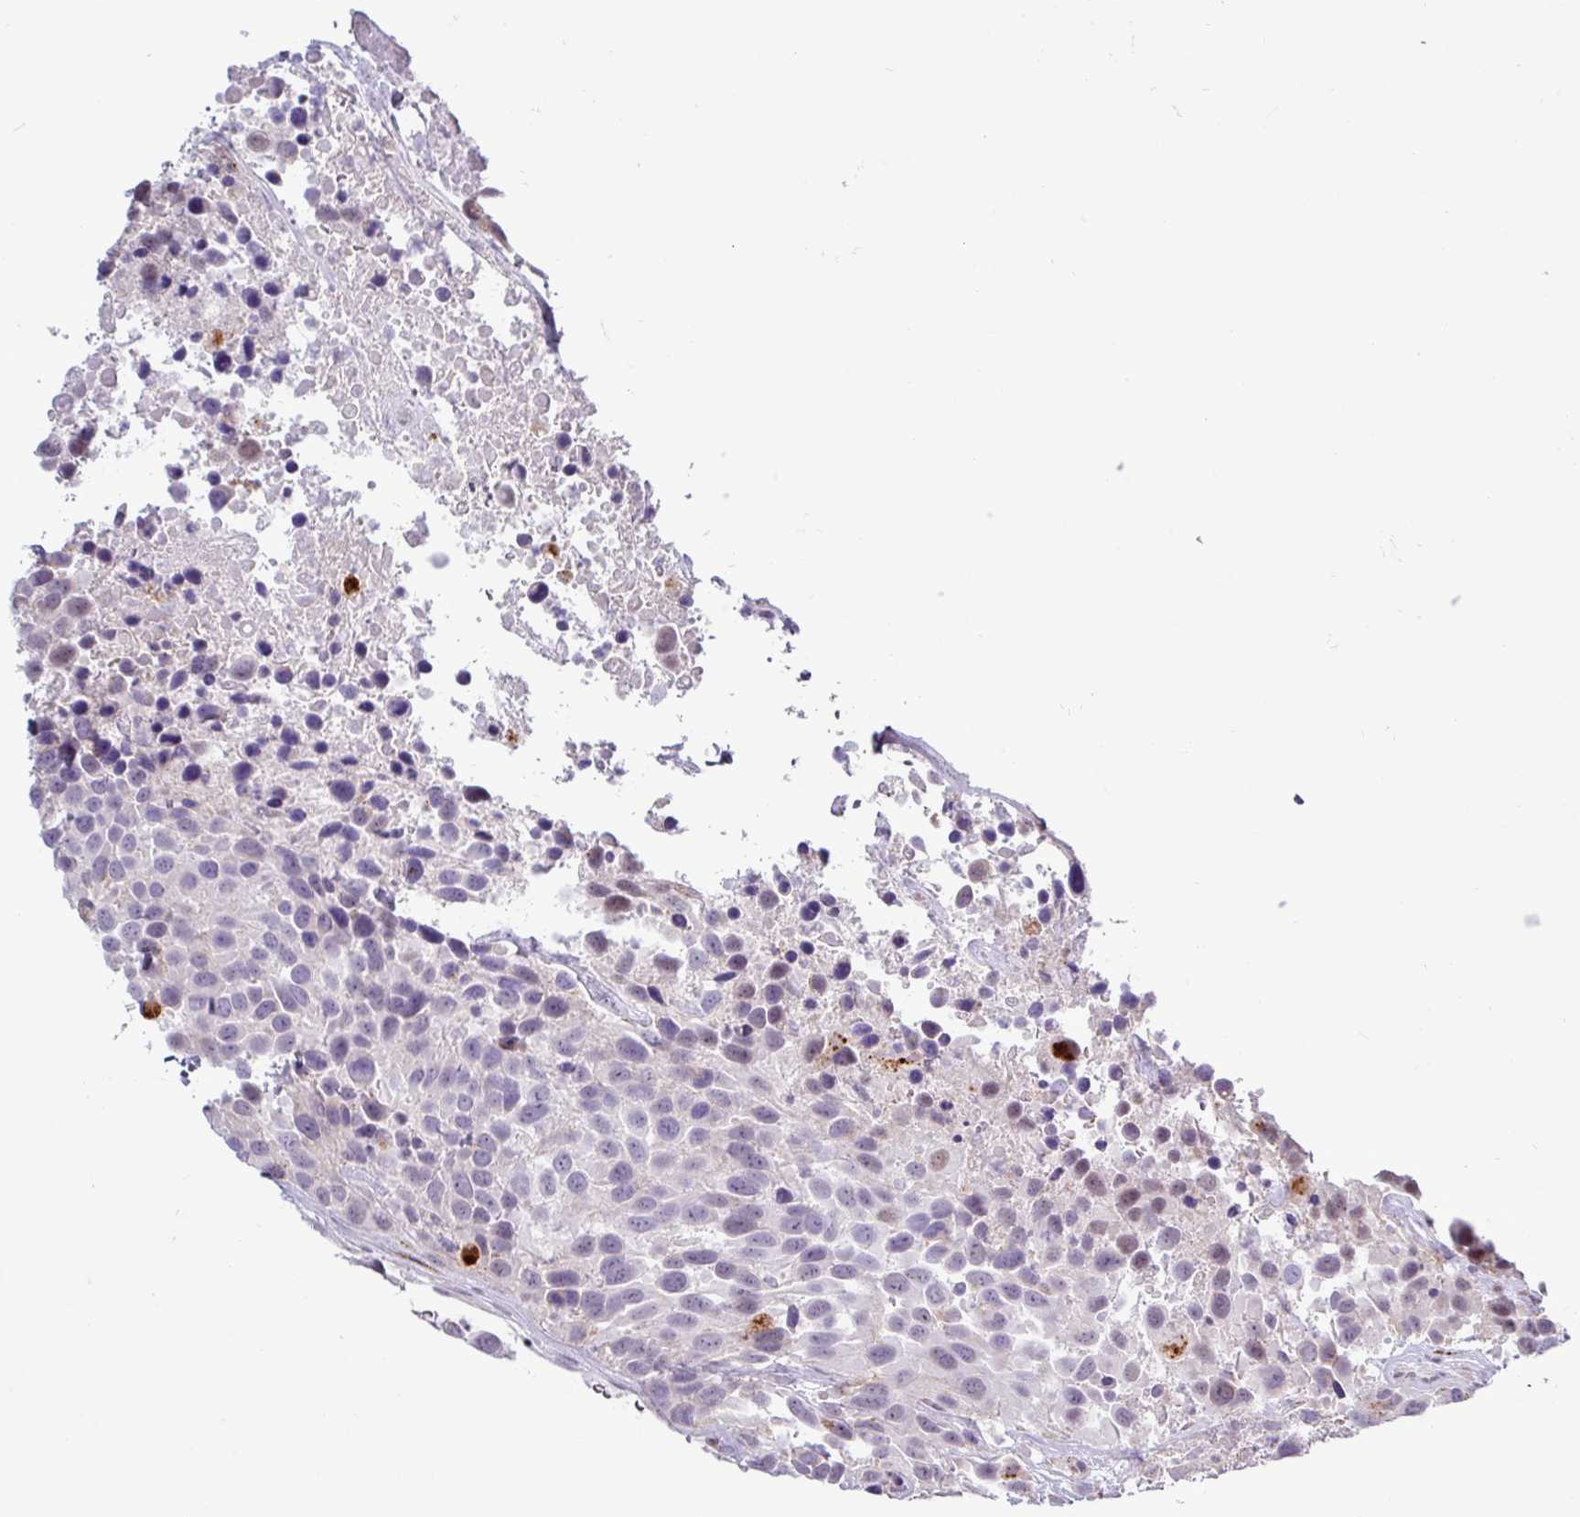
{"staining": {"intensity": "weak", "quantity": "<25%", "location": "nuclear"}, "tissue": "urothelial cancer", "cell_type": "Tumor cells", "image_type": "cancer", "snomed": [{"axis": "morphology", "description": "Urothelial carcinoma, High grade"}, {"axis": "topography", "description": "Urinary bladder"}], "caption": "Tumor cells are negative for brown protein staining in urothelial cancer. (Brightfield microscopy of DAB (3,3'-diaminobenzidine) IHC at high magnification).", "gene": "AMIGO2", "patient": {"sex": "female", "age": 70}}